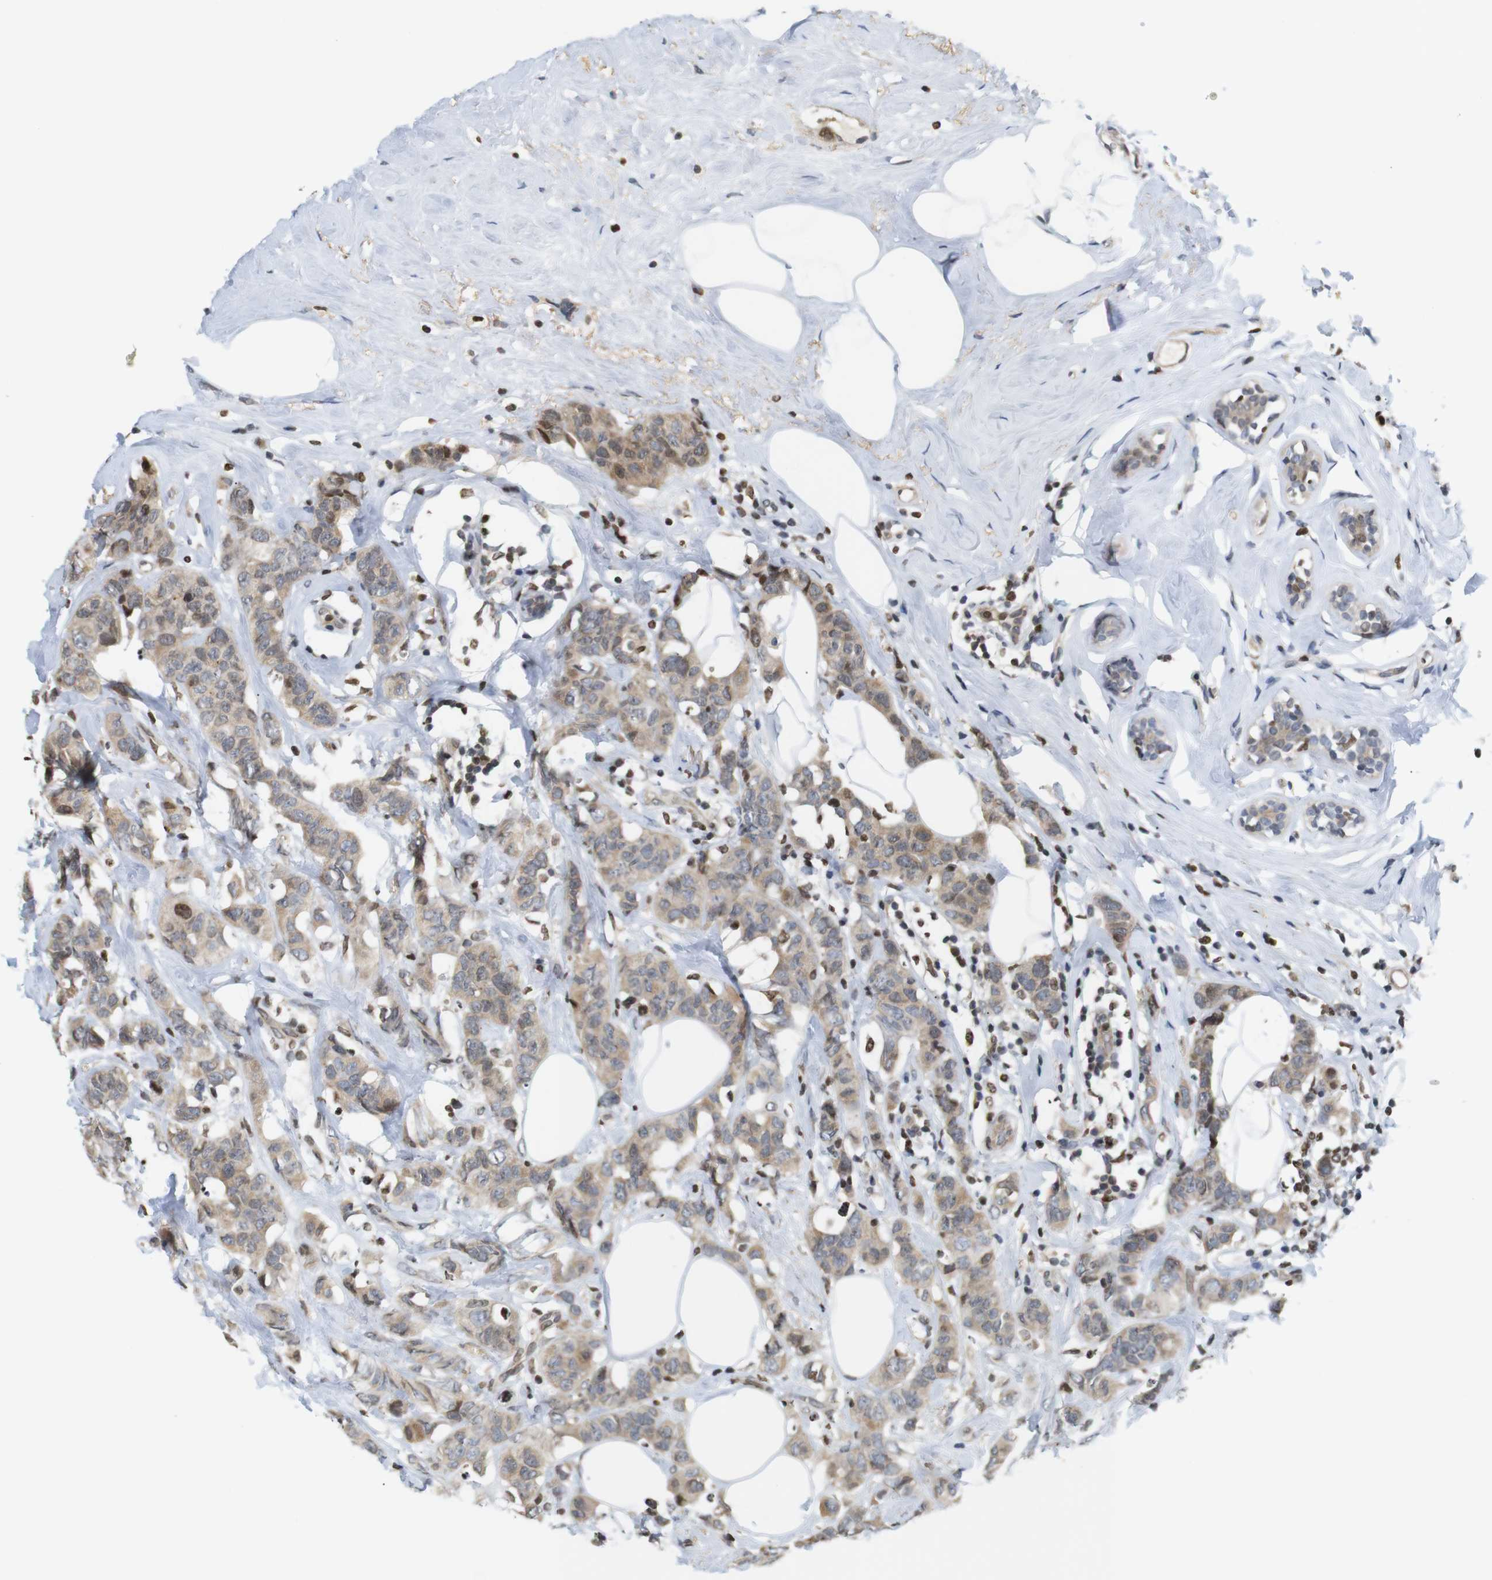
{"staining": {"intensity": "moderate", "quantity": ">75%", "location": "cytoplasmic/membranous"}, "tissue": "breast cancer", "cell_type": "Tumor cells", "image_type": "cancer", "snomed": [{"axis": "morphology", "description": "Normal tissue, NOS"}, {"axis": "morphology", "description": "Duct carcinoma"}, {"axis": "topography", "description": "Breast"}], "caption": "The image exhibits staining of breast cancer (intraductal carcinoma), revealing moderate cytoplasmic/membranous protein staining (brown color) within tumor cells.", "gene": "MBD1", "patient": {"sex": "female", "age": 50}}